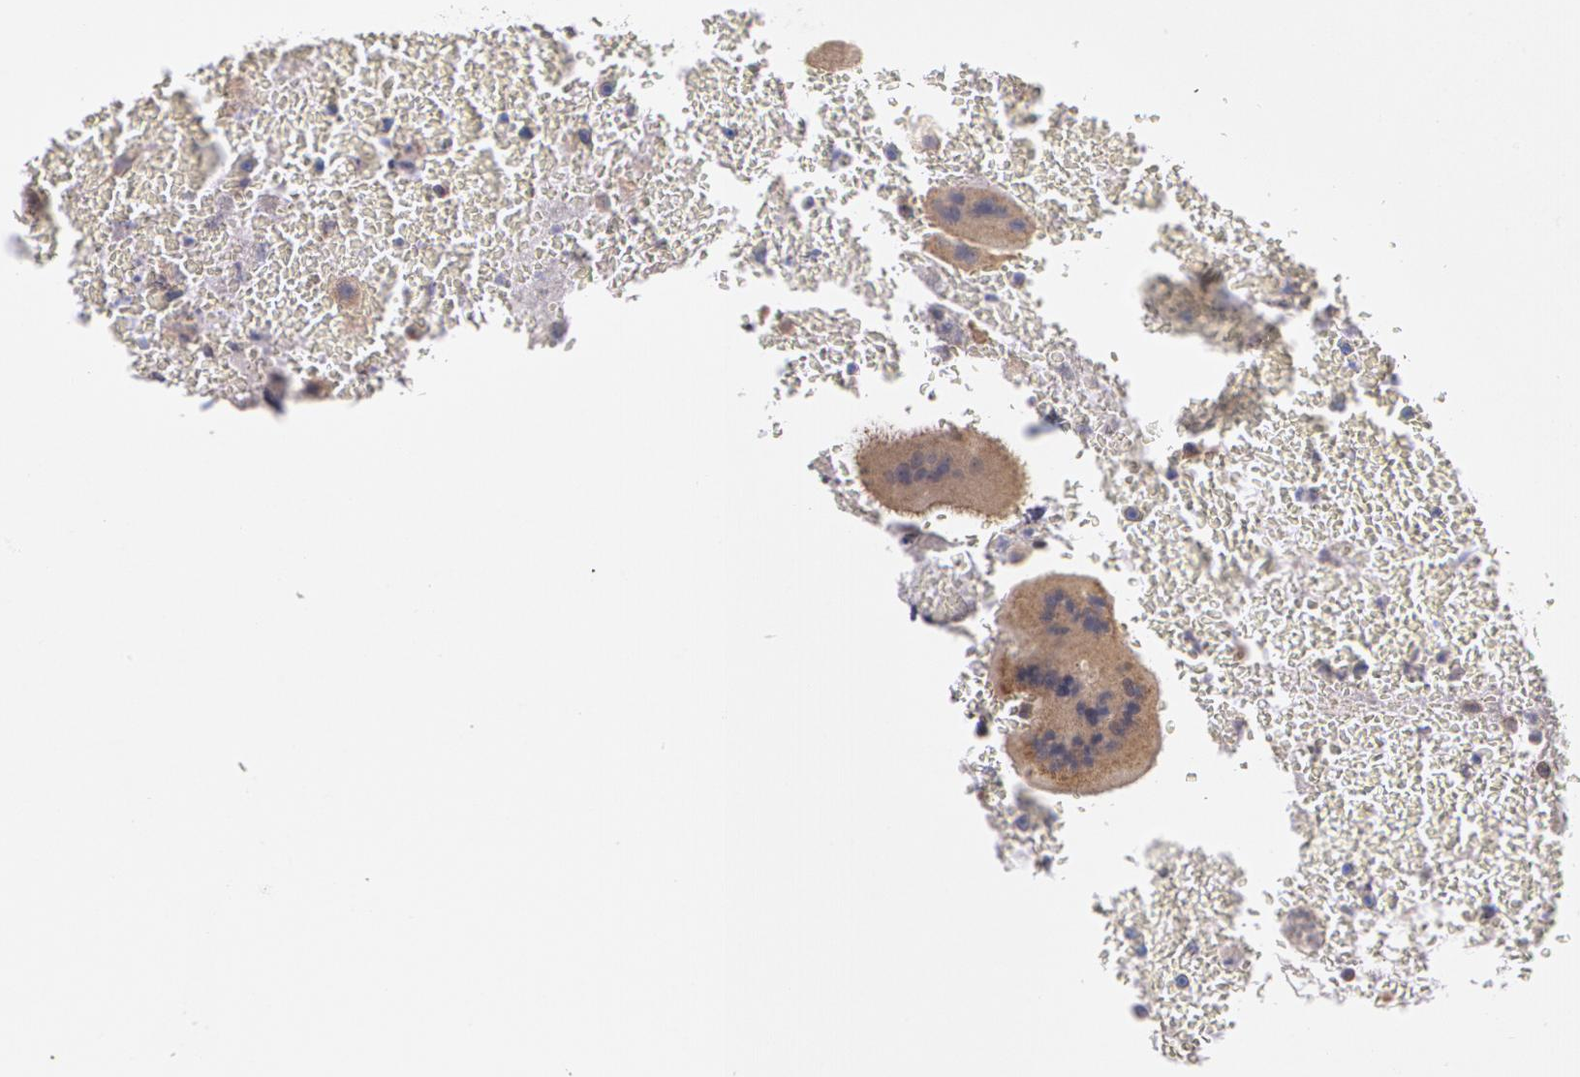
{"staining": {"intensity": "moderate", "quantity": ">75%", "location": "cytoplasmic/membranous"}, "tissue": "placenta", "cell_type": "Decidual cells", "image_type": "normal", "snomed": [{"axis": "morphology", "description": "Normal tissue, NOS"}, {"axis": "topography", "description": "Placenta"}], "caption": "This is a histology image of immunohistochemistry staining of unremarkable placenta, which shows moderate staining in the cytoplasmic/membranous of decidual cells.", "gene": "NEK9", "patient": {"sex": "female", "age": 35}}